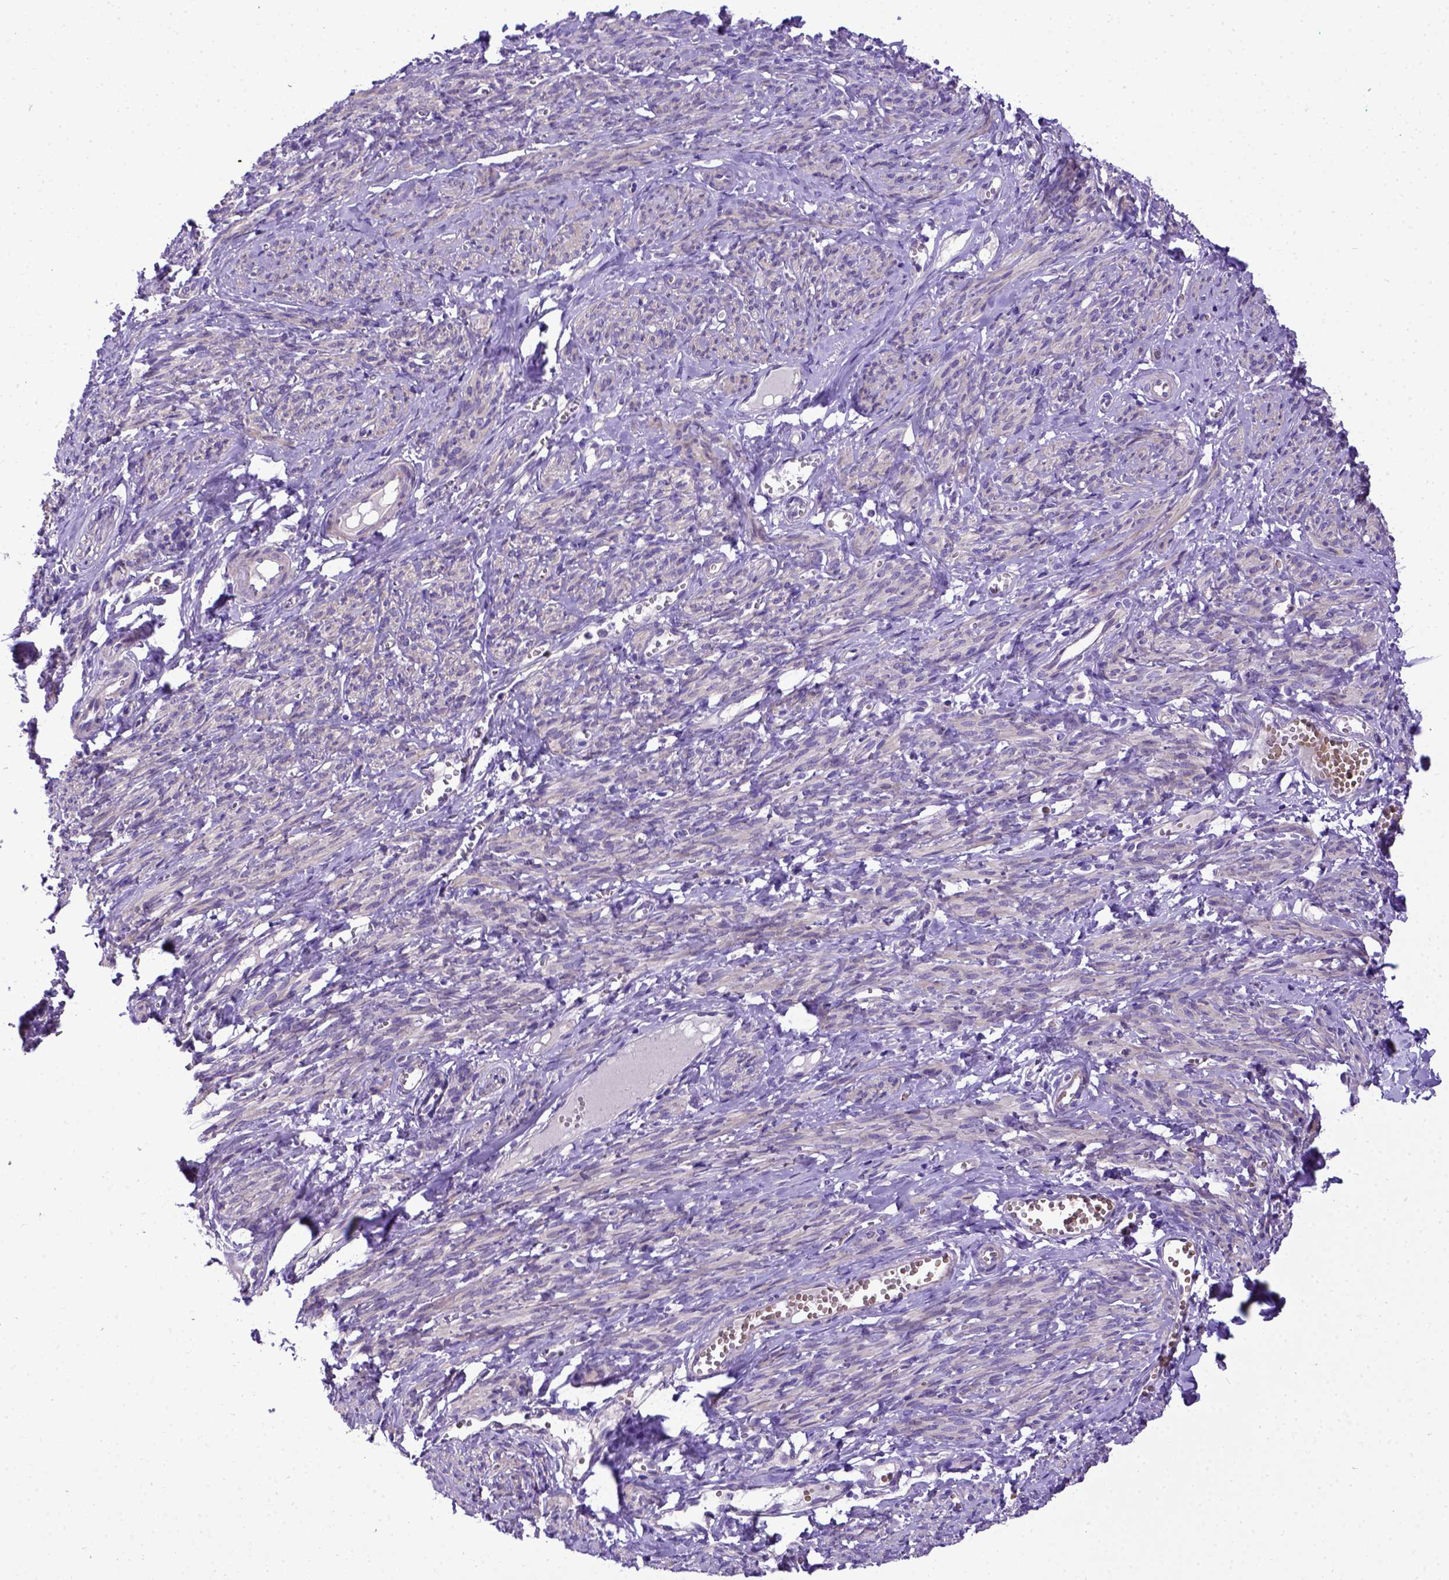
{"staining": {"intensity": "negative", "quantity": "none", "location": "none"}, "tissue": "smooth muscle", "cell_type": "Smooth muscle cells", "image_type": "normal", "snomed": [{"axis": "morphology", "description": "Normal tissue, NOS"}, {"axis": "topography", "description": "Smooth muscle"}], "caption": "DAB immunohistochemical staining of benign smooth muscle reveals no significant expression in smooth muscle cells. (Stains: DAB immunohistochemistry (IHC) with hematoxylin counter stain, Microscopy: brightfield microscopy at high magnification).", "gene": "ADAM12", "patient": {"sex": "female", "age": 65}}